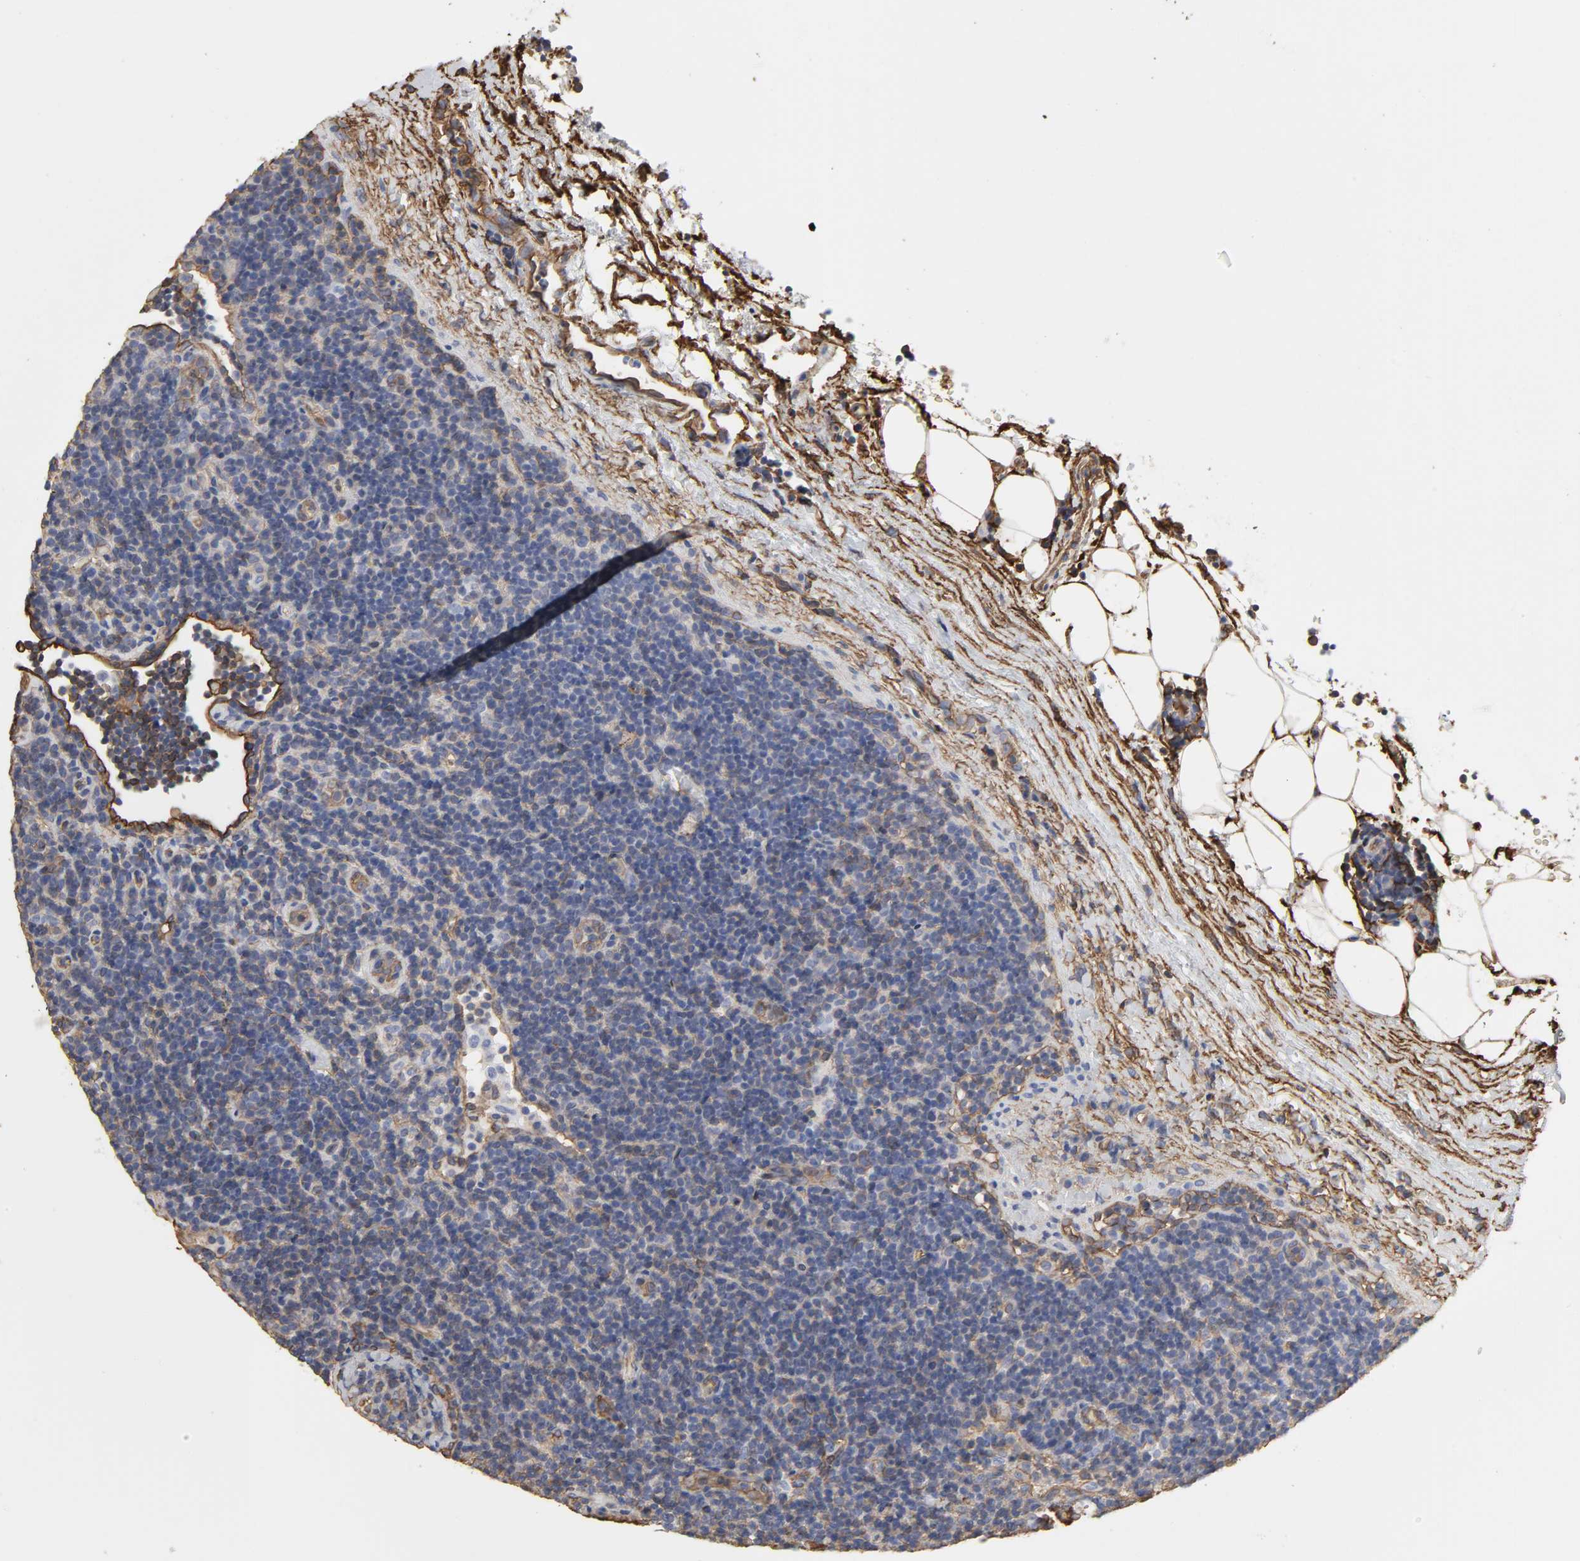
{"staining": {"intensity": "weak", "quantity": ">75%", "location": "cytoplasmic/membranous"}, "tissue": "lymphoma", "cell_type": "Tumor cells", "image_type": "cancer", "snomed": [{"axis": "morphology", "description": "Malignant lymphoma, non-Hodgkin's type, Low grade"}, {"axis": "topography", "description": "Lymph node"}], "caption": "Immunohistochemistry photomicrograph of low-grade malignant lymphoma, non-Hodgkin's type stained for a protein (brown), which shows low levels of weak cytoplasmic/membranous staining in about >75% of tumor cells.", "gene": "ANXA2", "patient": {"sex": "male", "age": 70}}